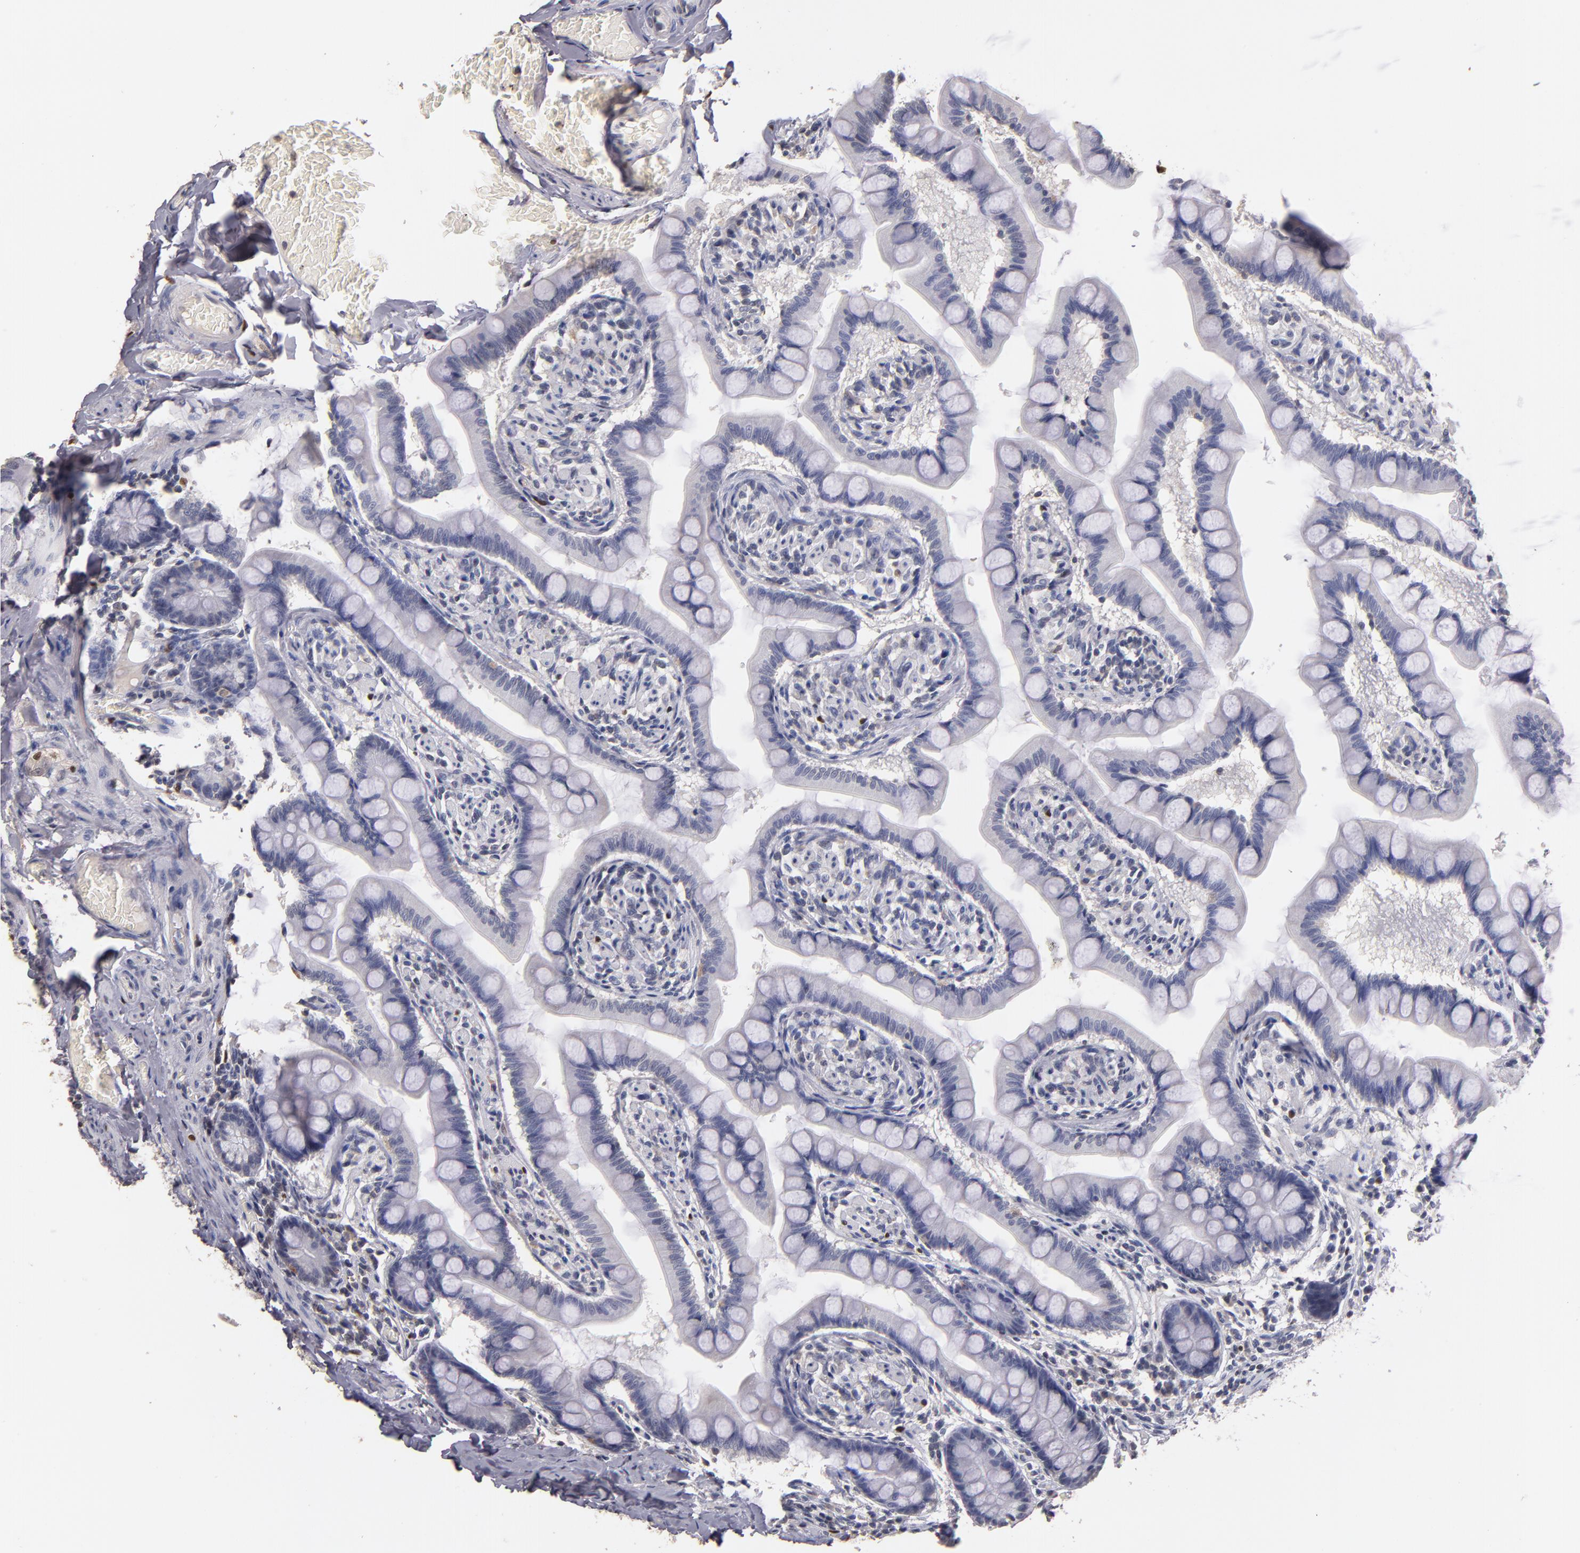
{"staining": {"intensity": "negative", "quantity": "none", "location": "none"}, "tissue": "small intestine", "cell_type": "Glandular cells", "image_type": "normal", "snomed": [{"axis": "morphology", "description": "Normal tissue, NOS"}, {"axis": "topography", "description": "Small intestine"}], "caption": "DAB (3,3'-diaminobenzidine) immunohistochemical staining of normal small intestine shows no significant expression in glandular cells. Brightfield microscopy of immunohistochemistry stained with DAB (brown) and hematoxylin (blue), captured at high magnification.", "gene": "SOX10", "patient": {"sex": "male", "age": 41}}